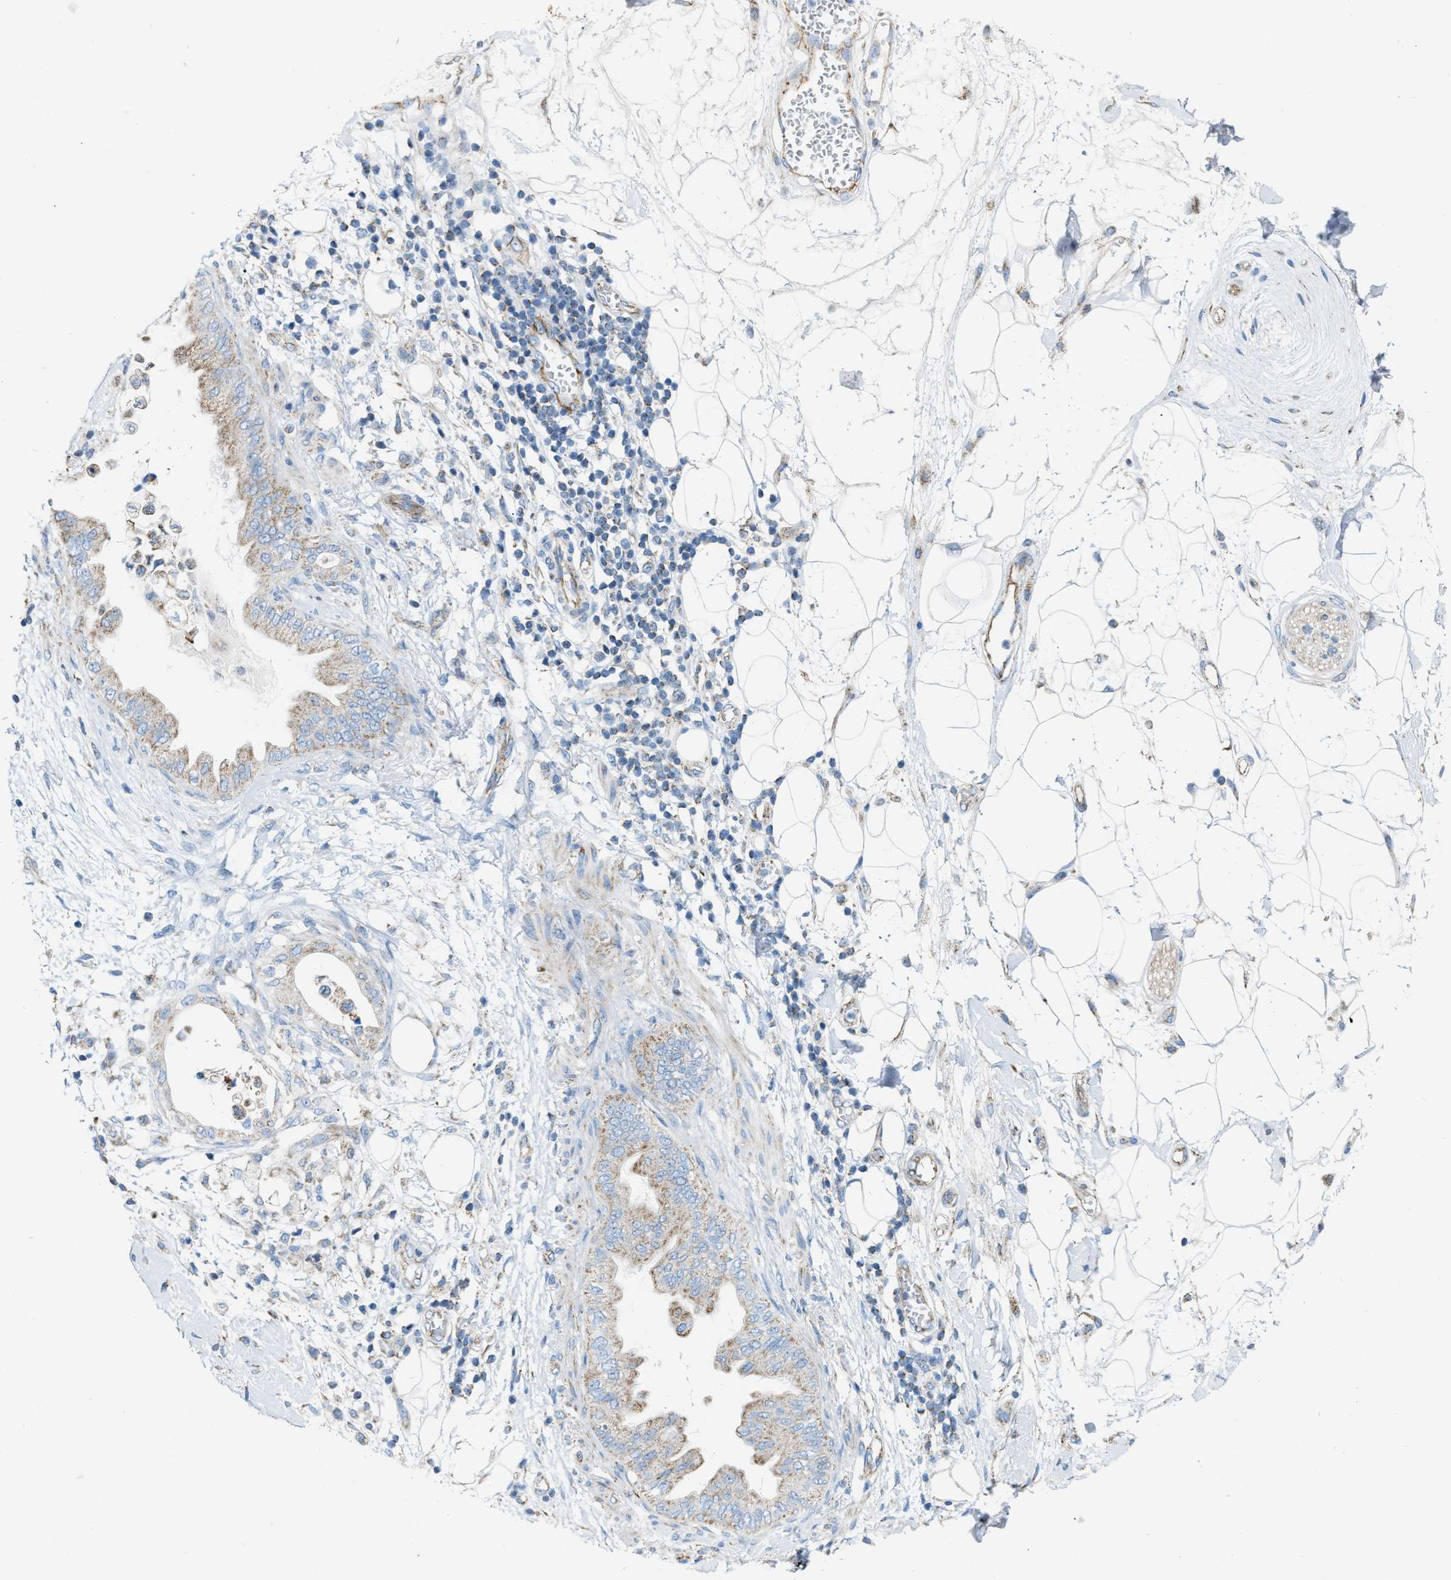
{"staining": {"intensity": "negative", "quantity": "none", "location": "none"}, "tissue": "adipose tissue", "cell_type": "Adipocytes", "image_type": "normal", "snomed": [{"axis": "morphology", "description": "Normal tissue, NOS"}, {"axis": "morphology", "description": "Adenocarcinoma, NOS"}, {"axis": "topography", "description": "Duodenum"}, {"axis": "topography", "description": "Peripheral nerve tissue"}], "caption": "A micrograph of adipose tissue stained for a protein exhibits no brown staining in adipocytes.", "gene": "JADE1", "patient": {"sex": "female", "age": 60}}